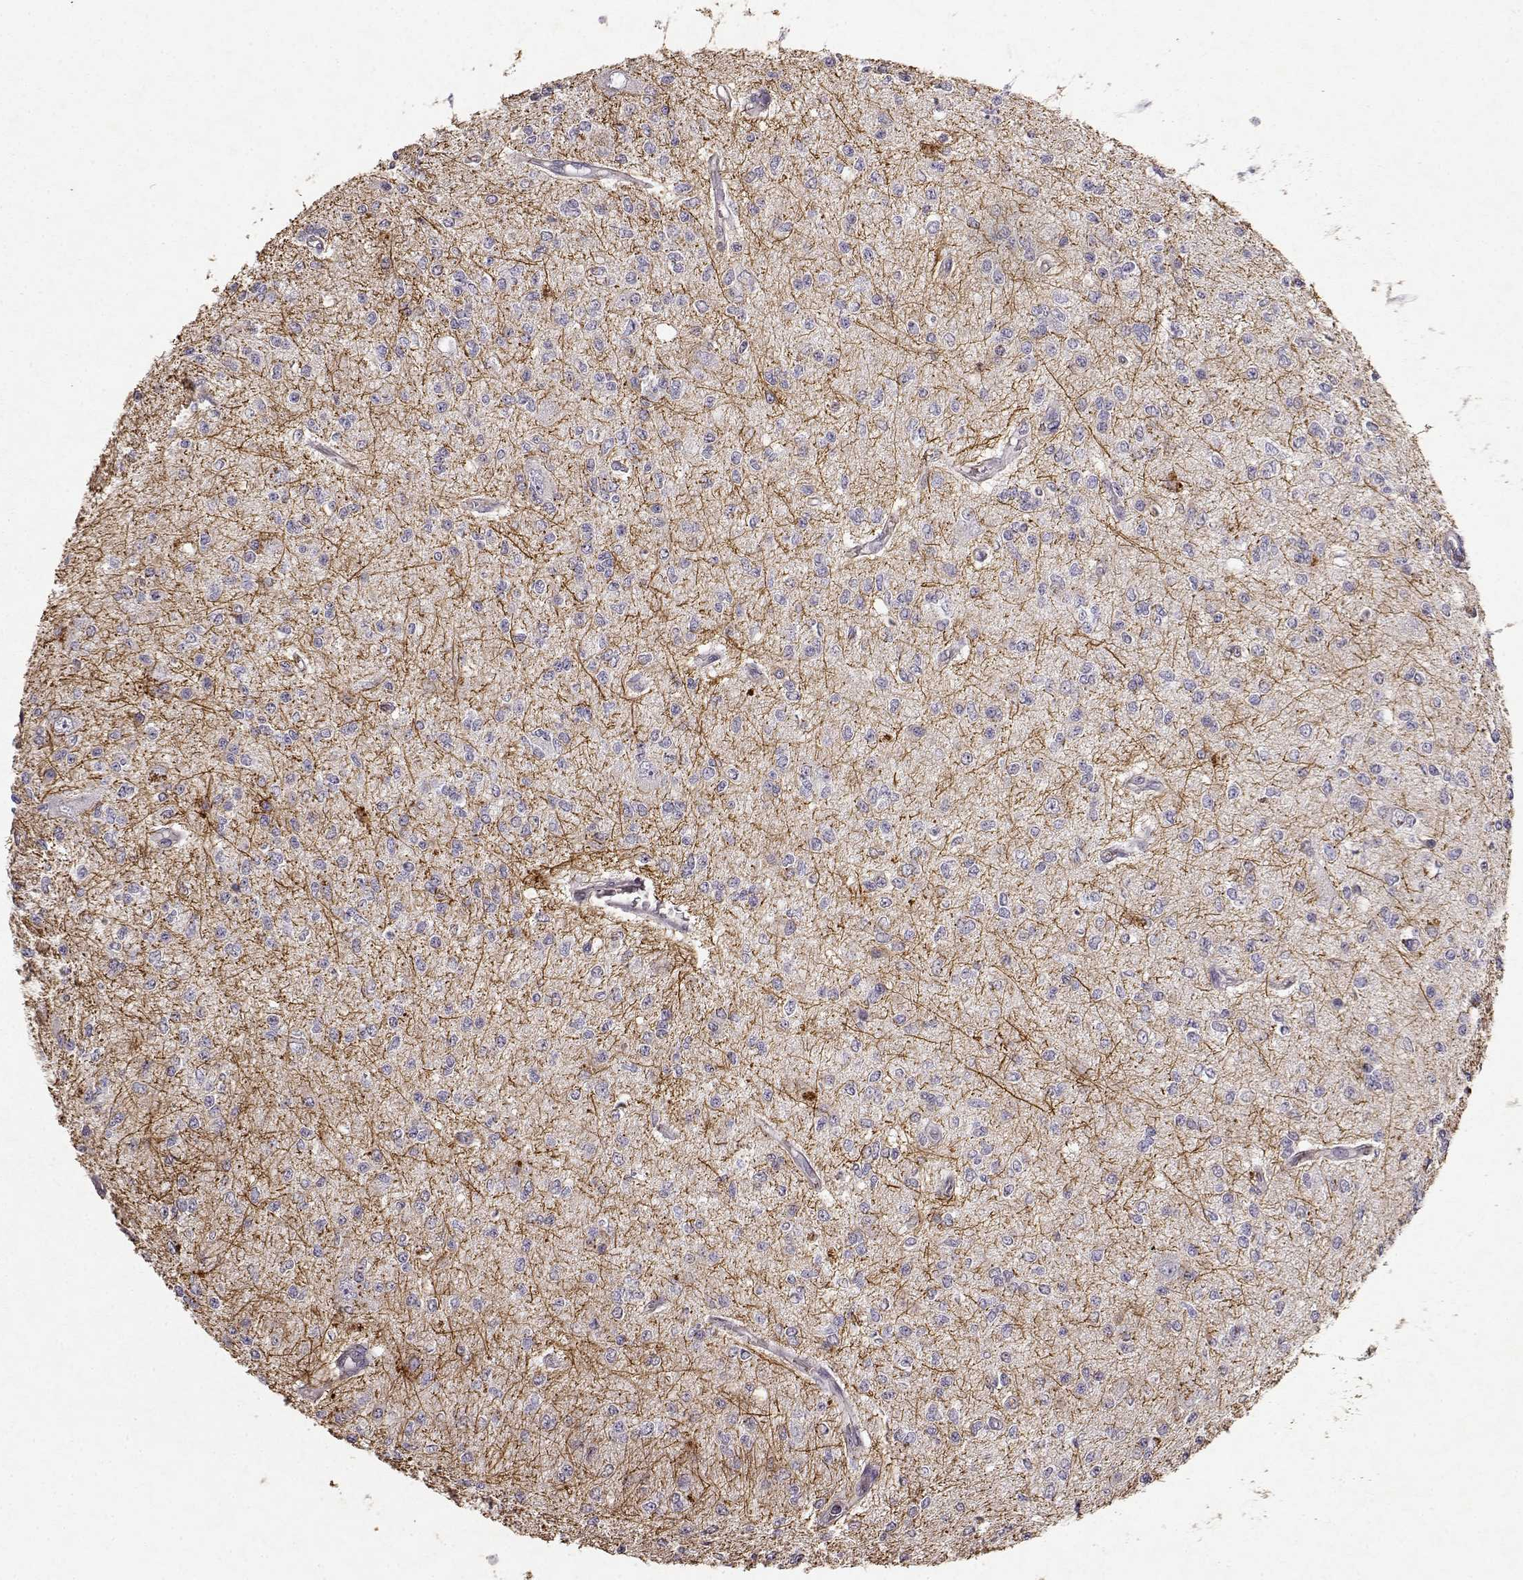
{"staining": {"intensity": "negative", "quantity": "none", "location": "none"}, "tissue": "glioma", "cell_type": "Tumor cells", "image_type": "cancer", "snomed": [{"axis": "morphology", "description": "Glioma, malignant, Low grade"}, {"axis": "topography", "description": "Brain"}], "caption": "Photomicrograph shows no significant protein positivity in tumor cells of malignant glioma (low-grade). (IHC, brightfield microscopy, high magnification).", "gene": "ERBB3", "patient": {"sex": "male", "age": 67}}